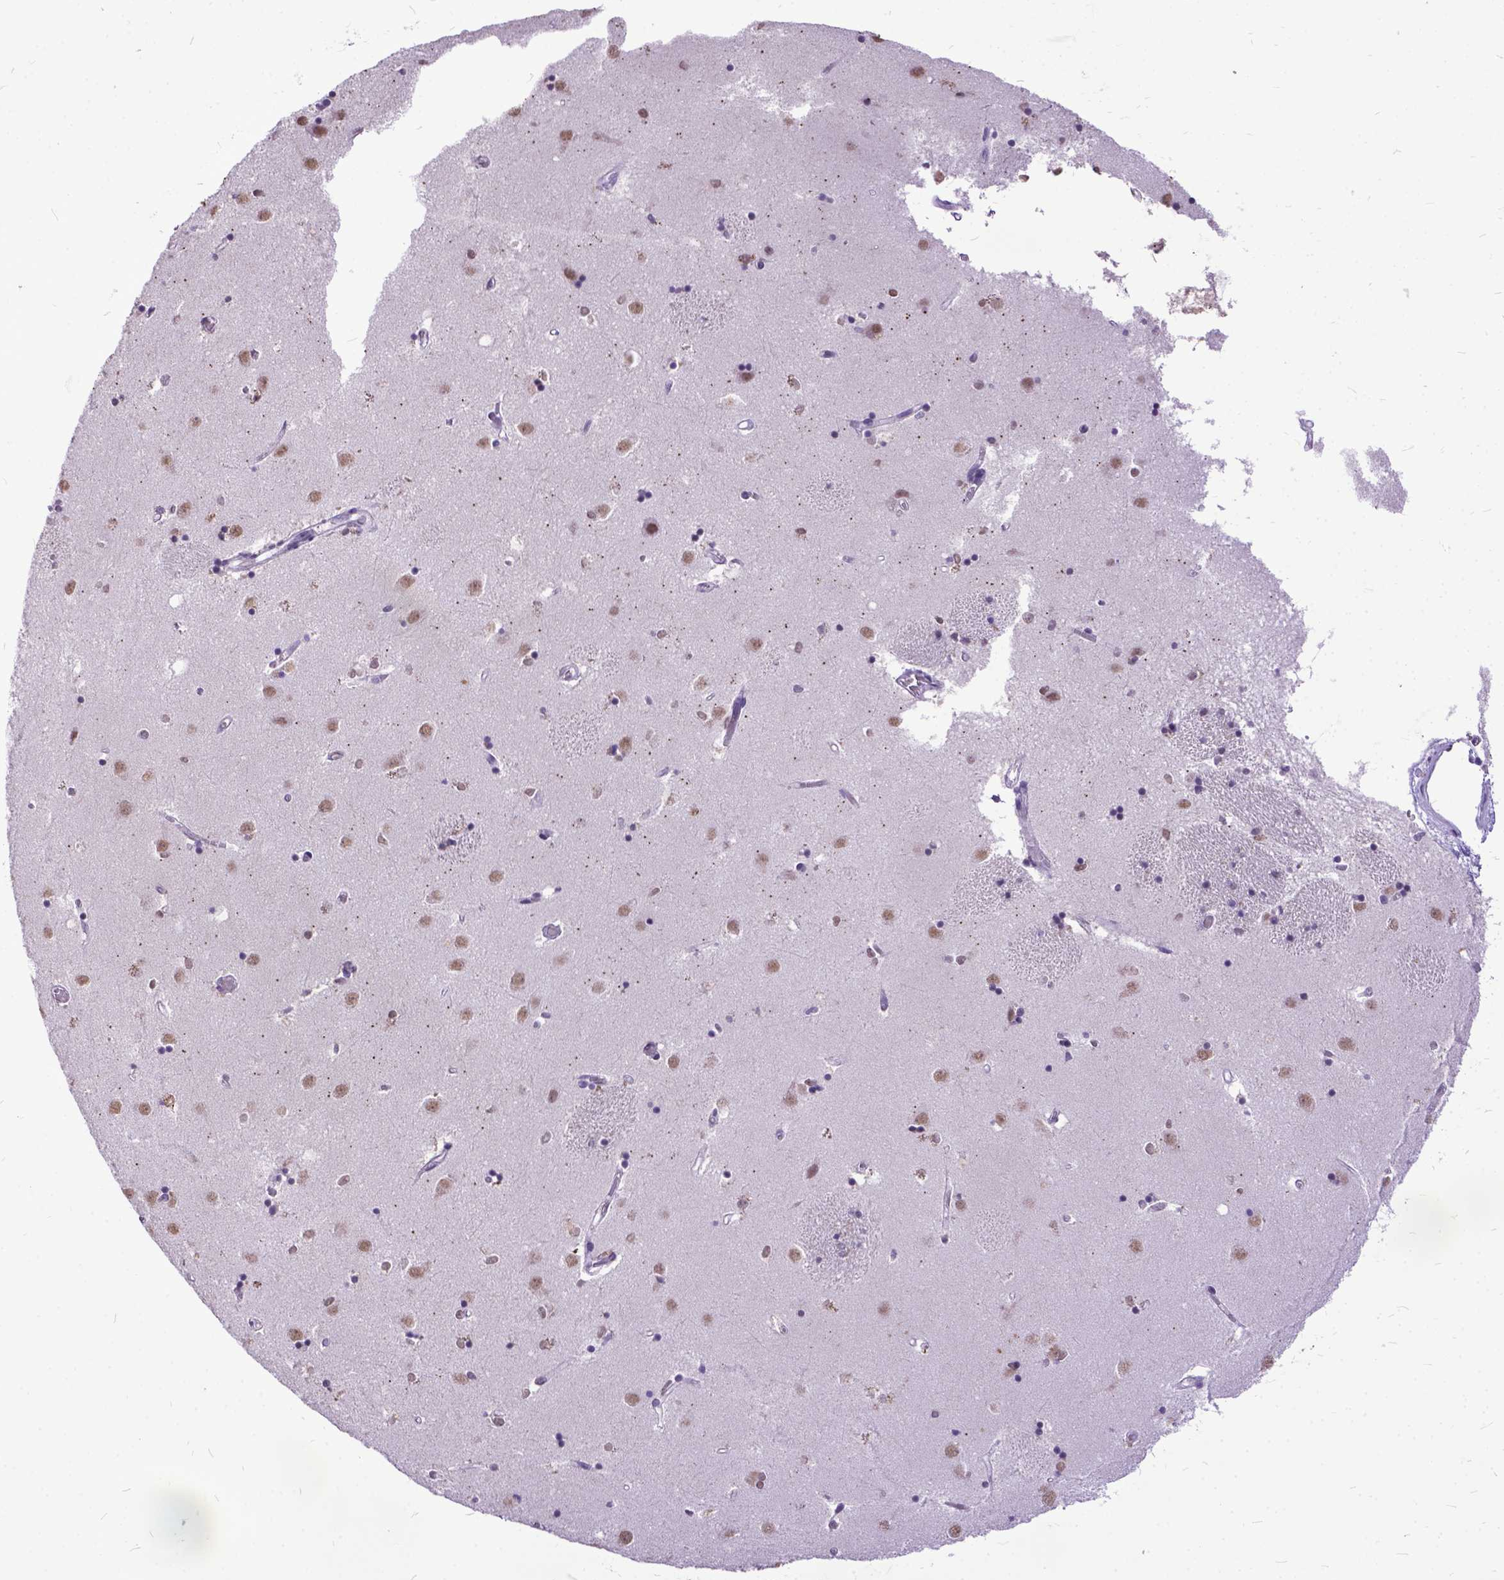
{"staining": {"intensity": "moderate", "quantity": "25%-75%", "location": "nuclear"}, "tissue": "caudate", "cell_type": "Glial cells", "image_type": "normal", "snomed": [{"axis": "morphology", "description": "Normal tissue, NOS"}, {"axis": "topography", "description": "Lateral ventricle wall"}], "caption": "Protein positivity by immunohistochemistry displays moderate nuclear positivity in approximately 25%-75% of glial cells in benign caudate. (Brightfield microscopy of DAB IHC at high magnification).", "gene": "MARCHF10", "patient": {"sex": "male", "age": 54}}